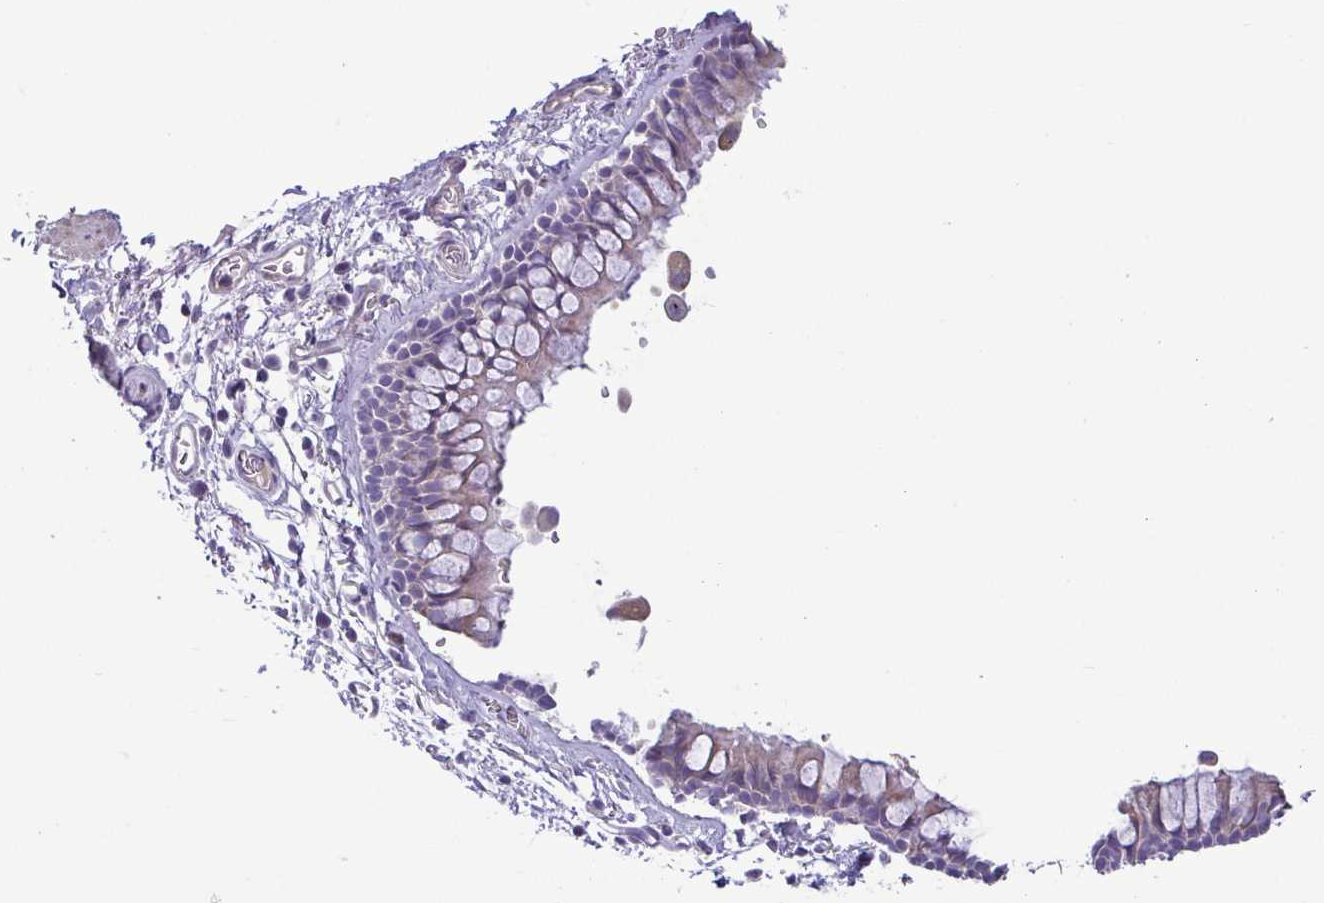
{"staining": {"intensity": "weak", "quantity": "25%-75%", "location": "cytoplasmic/membranous"}, "tissue": "bronchus", "cell_type": "Respiratory epithelial cells", "image_type": "normal", "snomed": [{"axis": "morphology", "description": "Normal tissue, NOS"}, {"axis": "topography", "description": "Cartilage tissue"}, {"axis": "topography", "description": "Bronchus"}], "caption": "Respiratory epithelial cells reveal weak cytoplasmic/membranous expression in about 25%-75% of cells in normal bronchus.", "gene": "MYL10", "patient": {"sex": "female", "age": 79}}